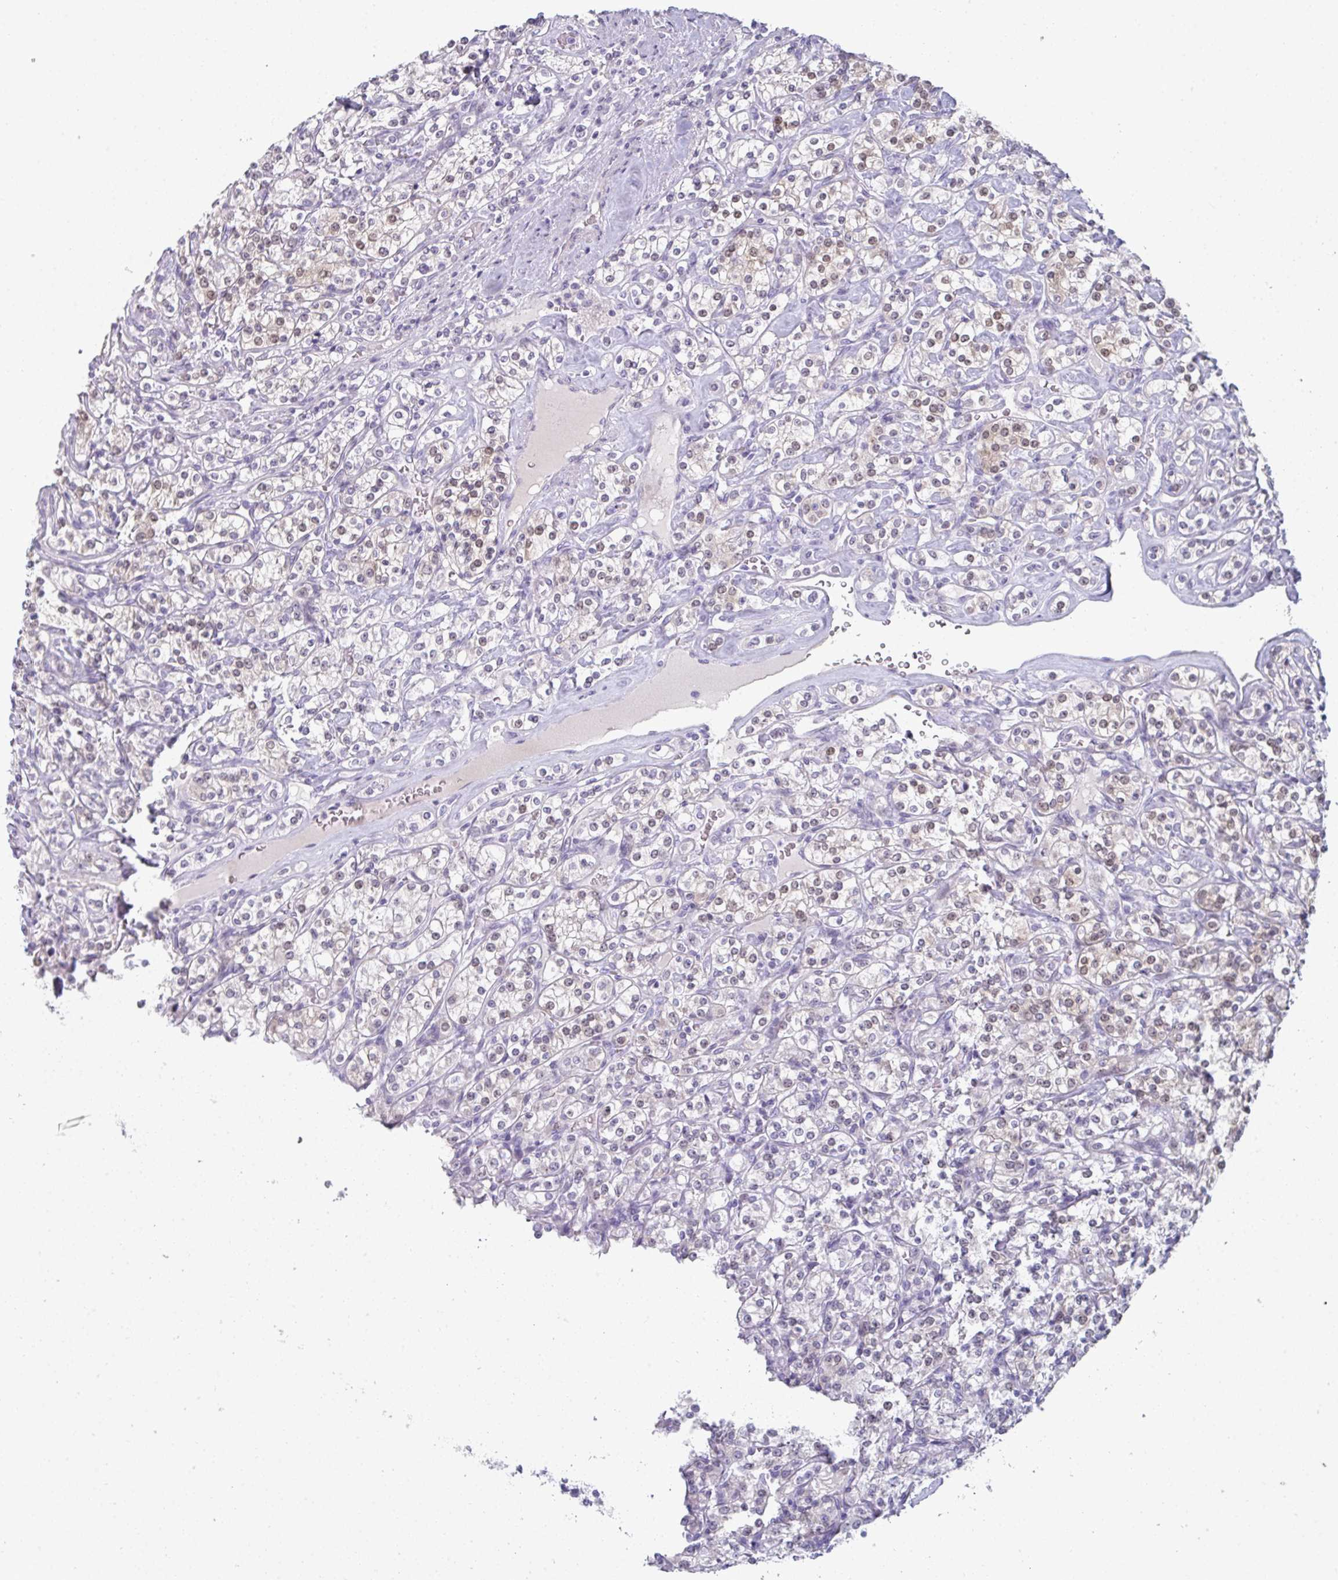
{"staining": {"intensity": "weak", "quantity": "25%-75%", "location": "cytoplasmic/membranous,nuclear"}, "tissue": "renal cancer", "cell_type": "Tumor cells", "image_type": "cancer", "snomed": [{"axis": "morphology", "description": "Adenocarcinoma, NOS"}, {"axis": "topography", "description": "Kidney"}], "caption": "Immunohistochemical staining of human renal cancer displays weak cytoplasmic/membranous and nuclear protein staining in approximately 25%-75% of tumor cells.", "gene": "A1CF", "patient": {"sex": "male", "age": 77}}